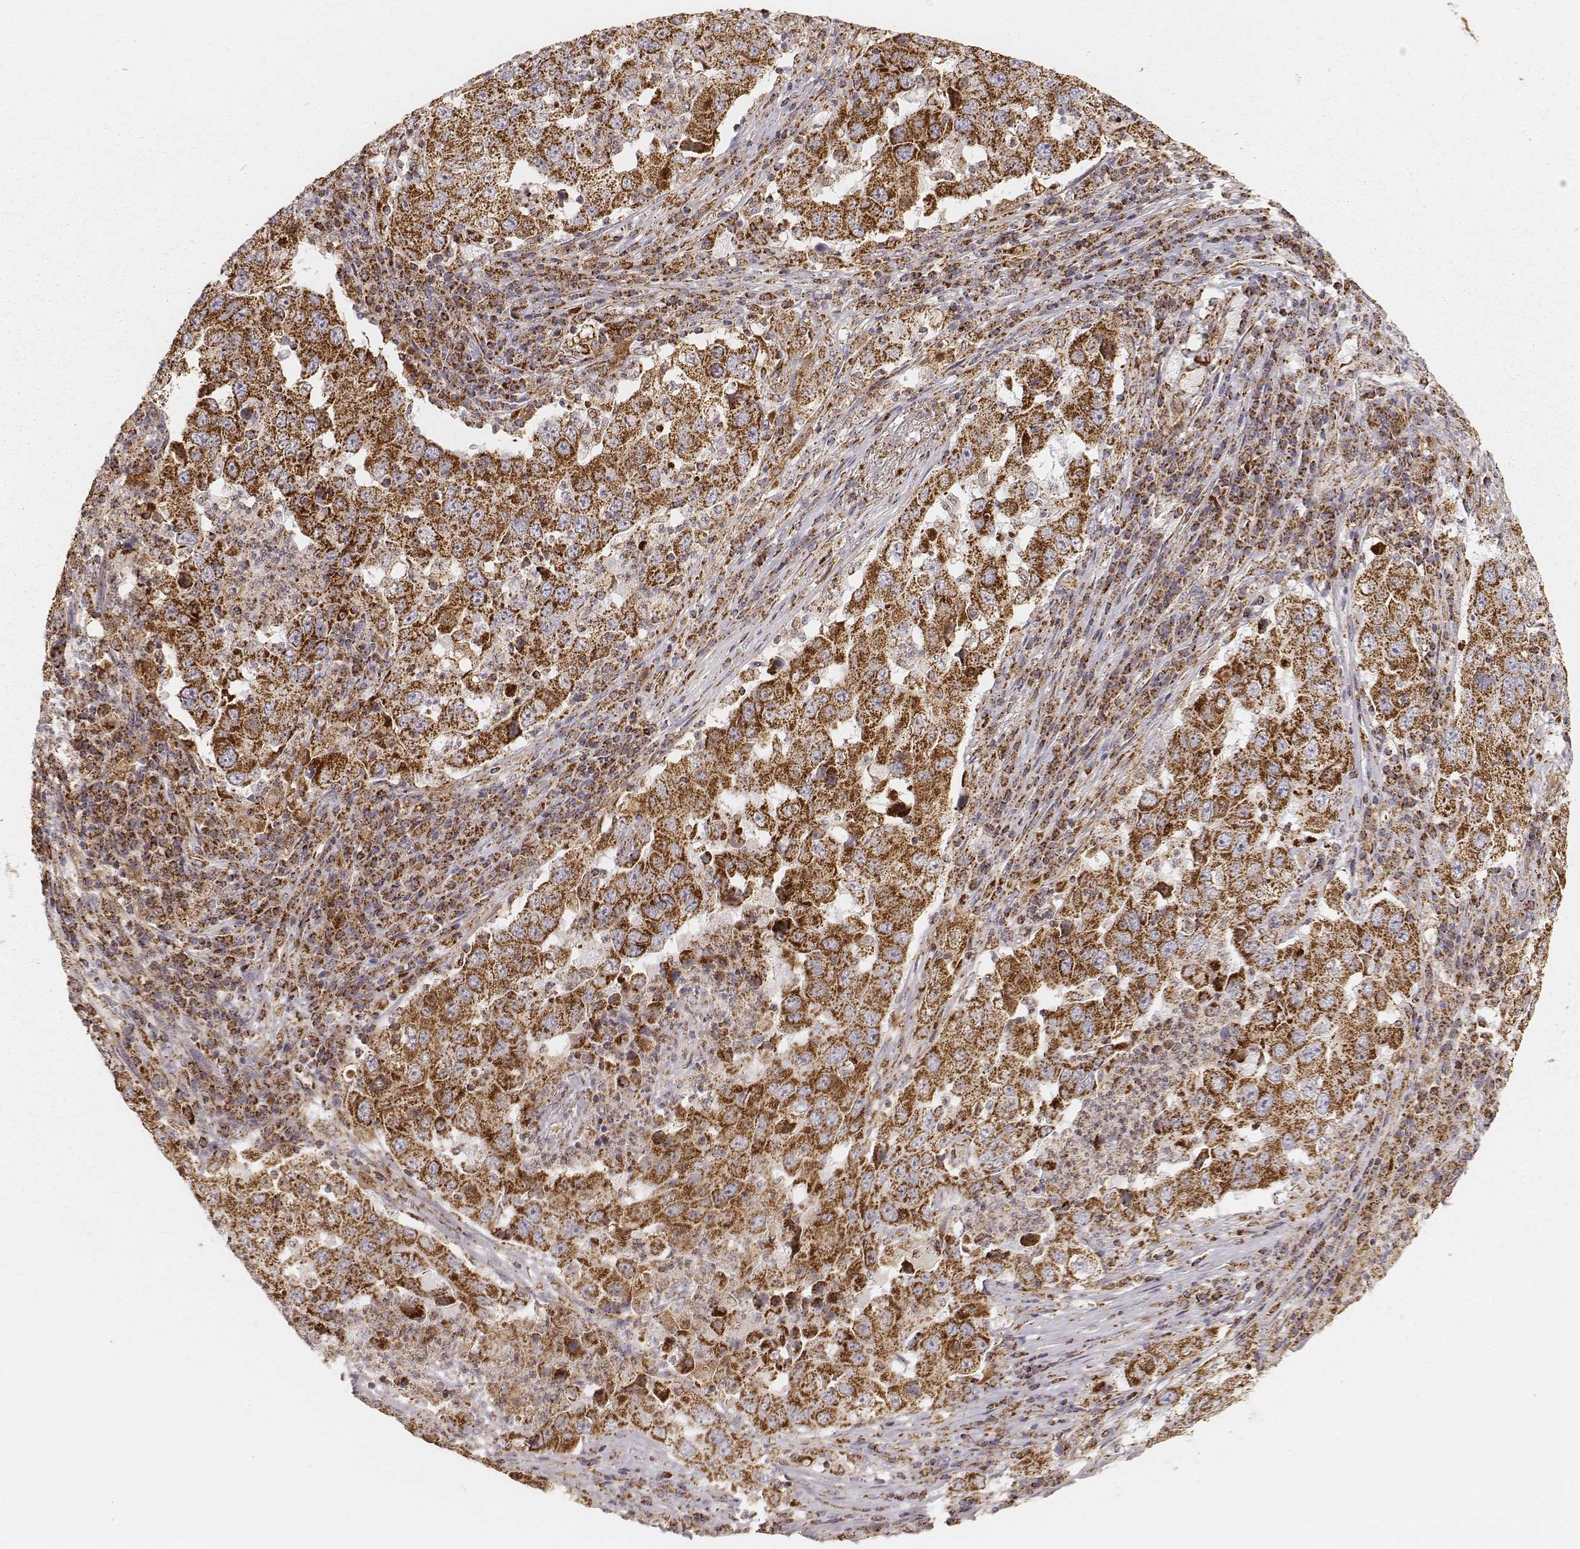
{"staining": {"intensity": "strong", "quantity": ">75%", "location": "cytoplasmic/membranous"}, "tissue": "lung cancer", "cell_type": "Tumor cells", "image_type": "cancer", "snomed": [{"axis": "morphology", "description": "Adenocarcinoma, NOS"}, {"axis": "topography", "description": "Lung"}], "caption": "DAB immunohistochemical staining of human adenocarcinoma (lung) demonstrates strong cytoplasmic/membranous protein expression in approximately >75% of tumor cells.", "gene": "CS", "patient": {"sex": "male", "age": 73}}